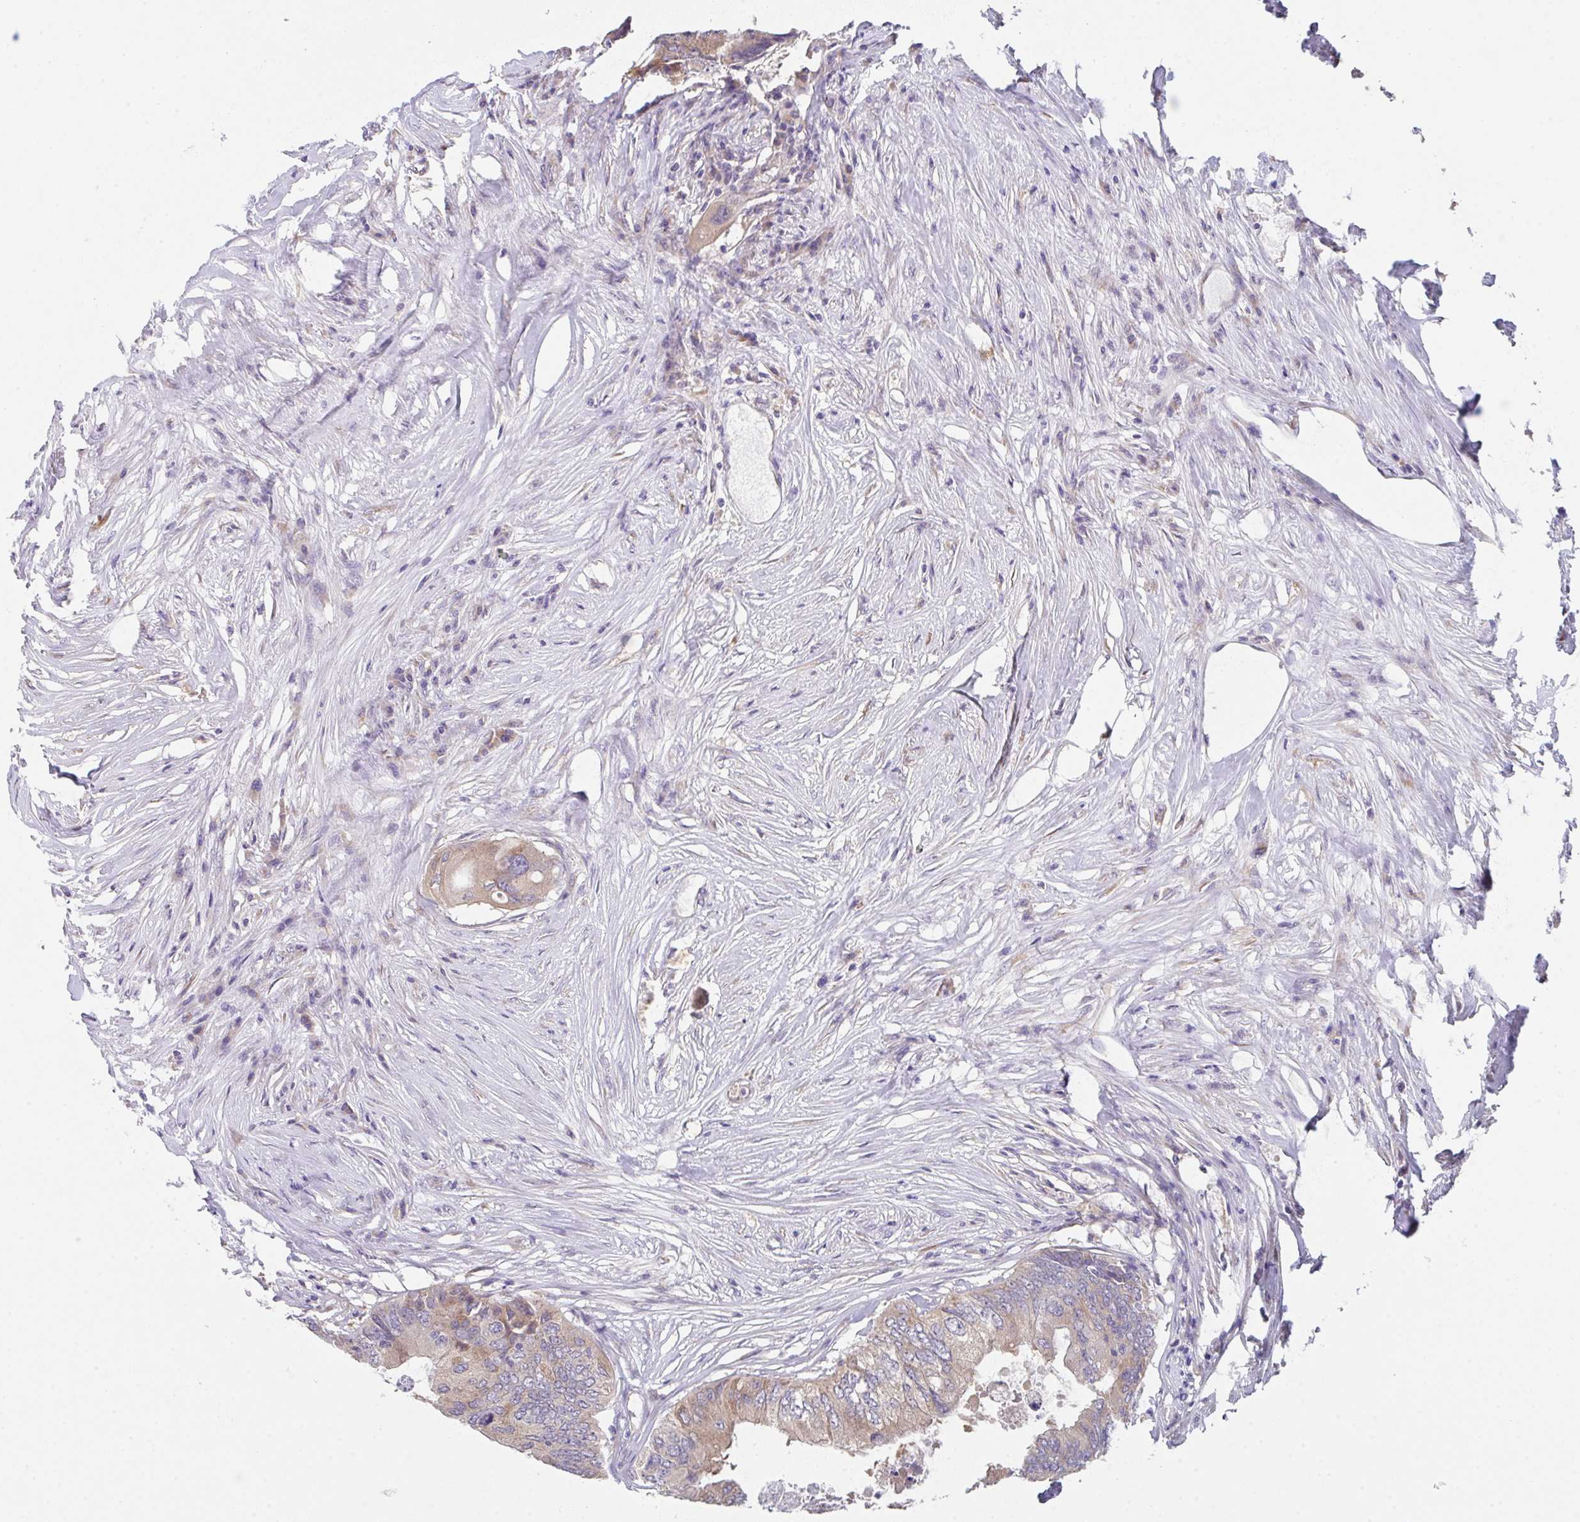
{"staining": {"intensity": "weak", "quantity": ">75%", "location": "cytoplasmic/membranous"}, "tissue": "colorectal cancer", "cell_type": "Tumor cells", "image_type": "cancer", "snomed": [{"axis": "morphology", "description": "Adenocarcinoma, NOS"}, {"axis": "topography", "description": "Colon"}], "caption": "A histopathology image of human adenocarcinoma (colorectal) stained for a protein shows weak cytoplasmic/membranous brown staining in tumor cells.", "gene": "TSPAN31", "patient": {"sex": "male", "age": 71}}